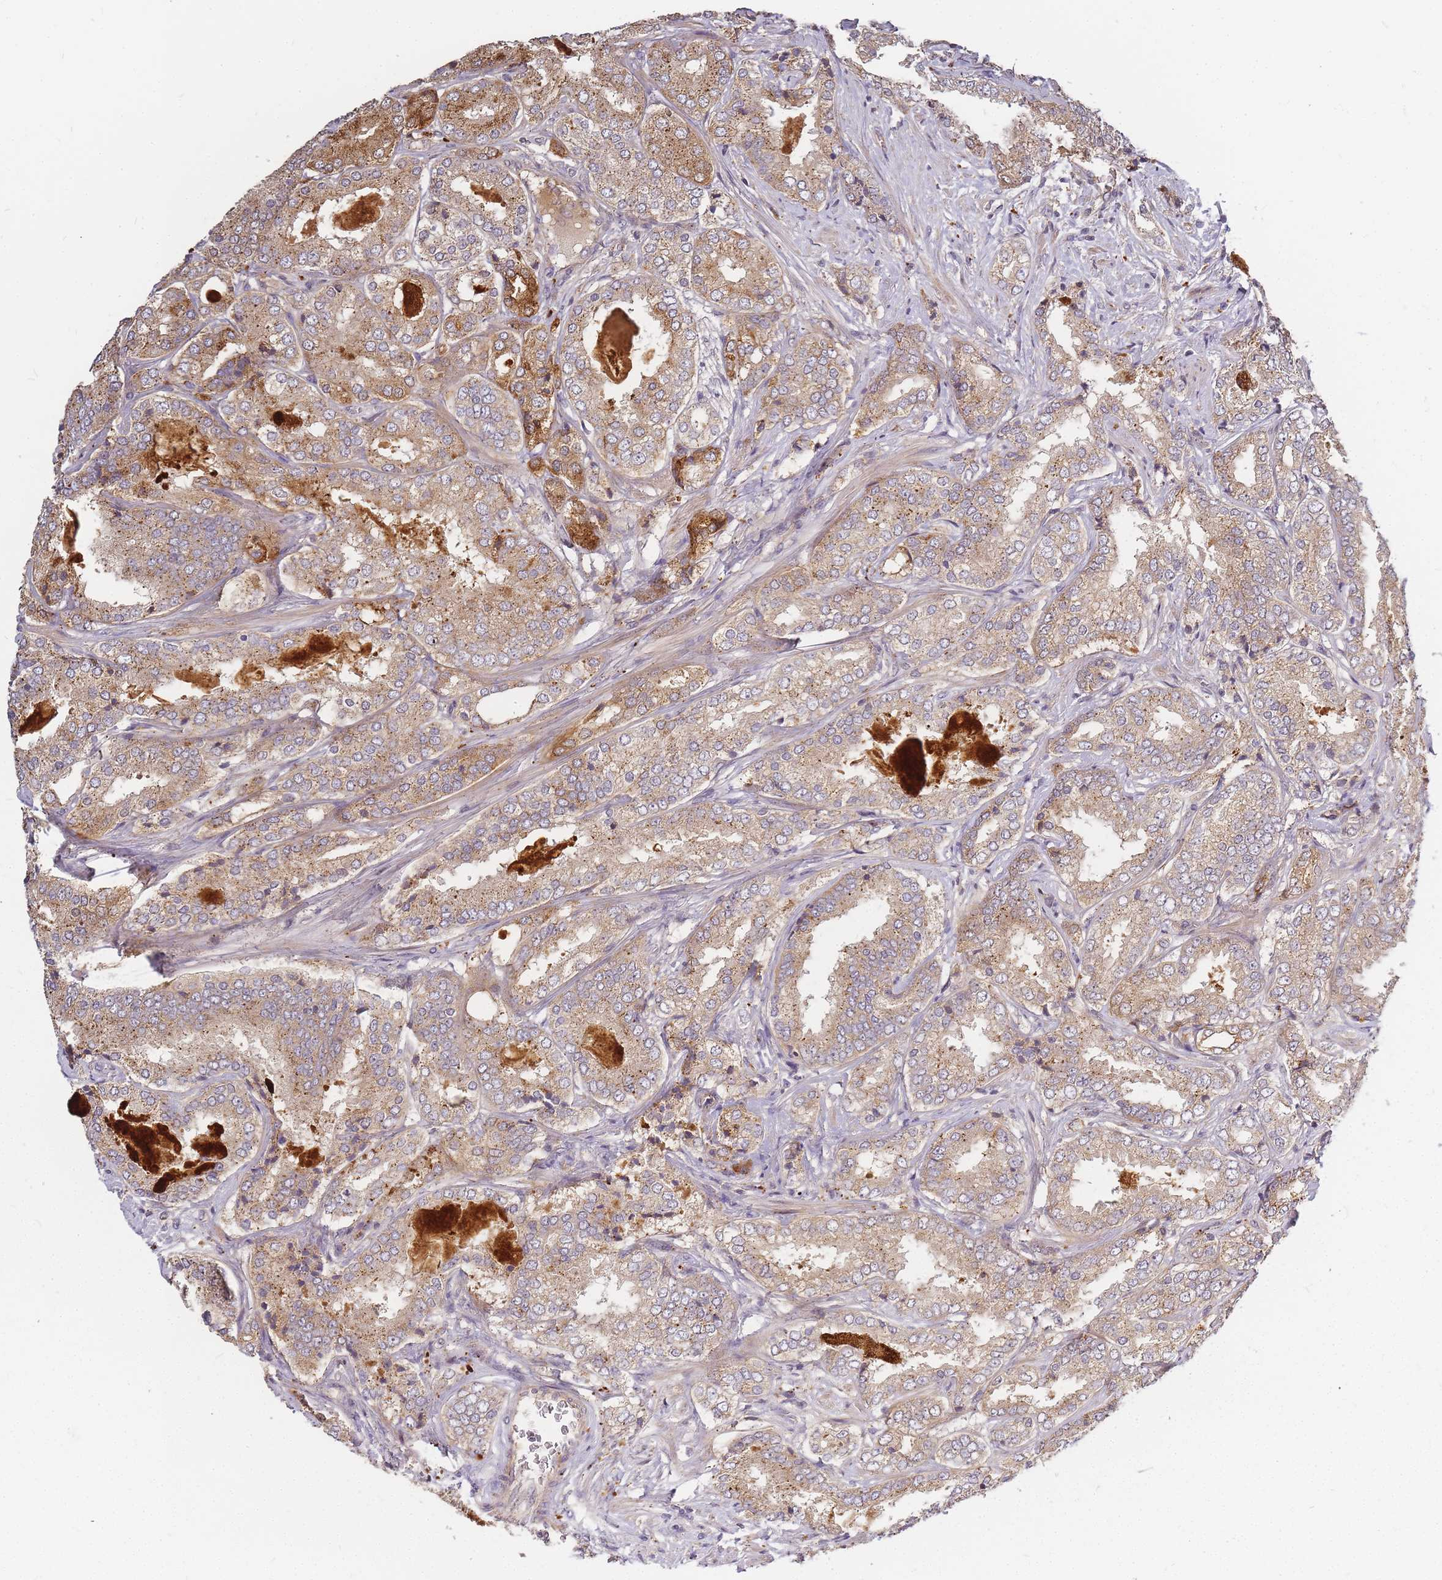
{"staining": {"intensity": "moderate", "quantity": ">75%", "location": "cytoplasmic/membranous"}, "tissue": "prostate cancer", "cell_type": "Tumor cells", "image_type": "cancer", "snomed": [{"axis": "morphology", "description": "Adenocarcinoma, High grade"}, {"axis": "topography", "description": "Prostate"}], "caption": "The image displays immunohistochemical staining of adenocarcinoma (high-grade) (prostate). There is moderate cytoplasmic/membranous staining is appreciated in approximately >75% of tumor cells.", "gene": "ATG5", "patient": {"sex": "male", "age": 63}}